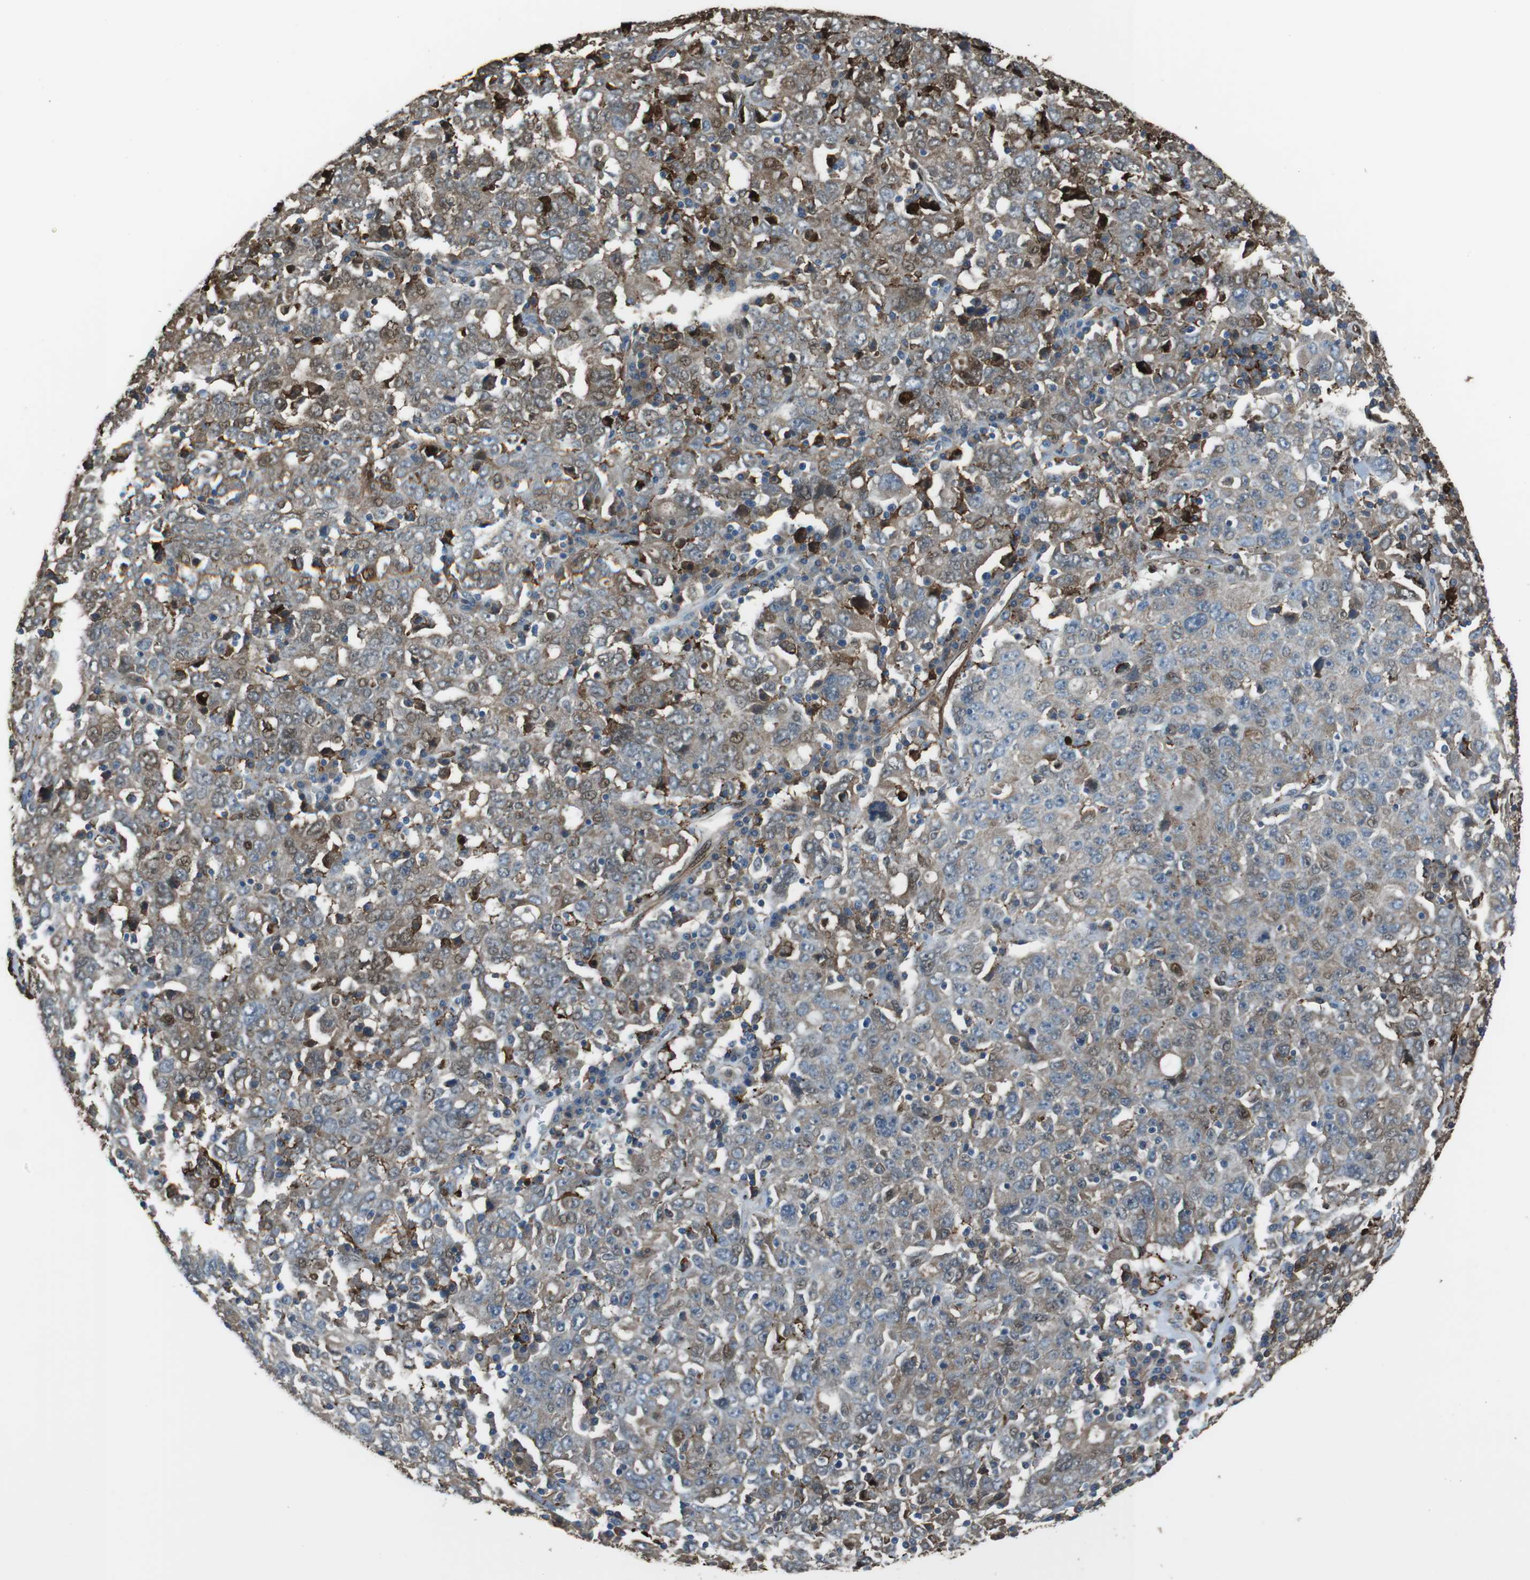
{"staining": {"intensity": "moderate", "quantity": ">75%", "location": "cytoplasmic/membranous"}, "tissue": "ovarian cancer", "cell_type": "Tumor cells", "image_type": "cancer", "snomed": [{"axis": "morphology", "description": "Carcinoma, endometroid"}, {"axis": "topography", "description": "Ovary"}], "caption": "A brown stain shows moderate cytoplasmic/membranous expression of a protein in human ovarian endometroid carcinoma tumor cells.", "gene": "SFT2D1", "patient": {"sex": "female", "age": 62}}